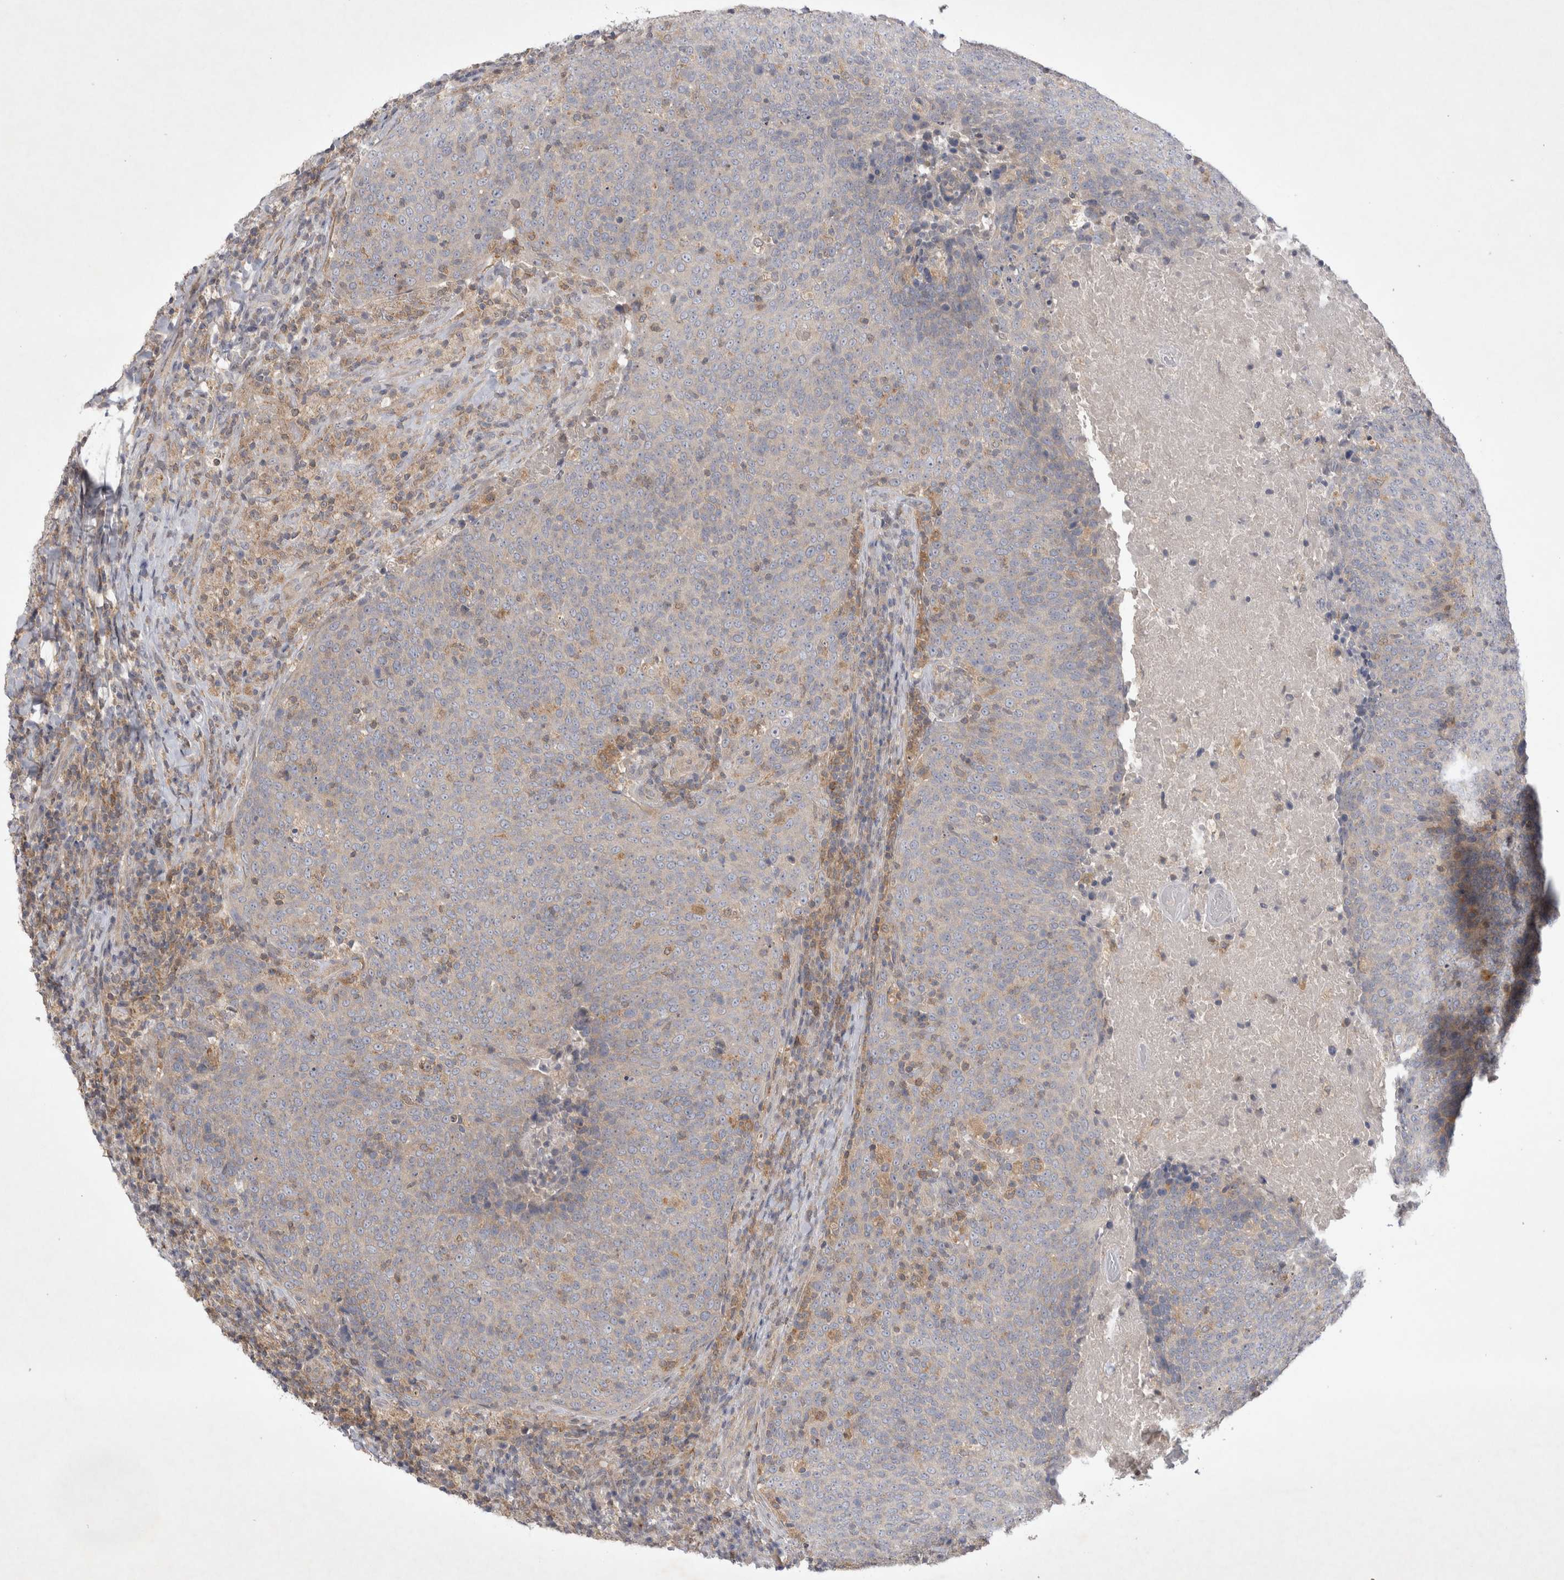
{"staining": {"intensity": "weak", "quantity": "<25%", "location": "cytoplasmic/membranous"}, "tissue": "head and neck cancer", "cell_type": "Tumor cells", "image_type": "cancer", "snomed": [{"axis": "morphology", "description": "Squamous cell carcinoma, NOS"}, {"axis": "morphology", "description": "Squamous cell carcinoma, metastatic, NOS"}, {"axis": "topography", "description": "Lymph node"}, {"axis": "topography", "description": "Head-Neck"}], "caption": "DAB (3,3'-diaminobenzidine) immunohistochemical staining of head and neck cancer reveals no significant expression in tumor cells.", "gene": "SRD5A3", "patient": {"sex": "male", "age": 62}}